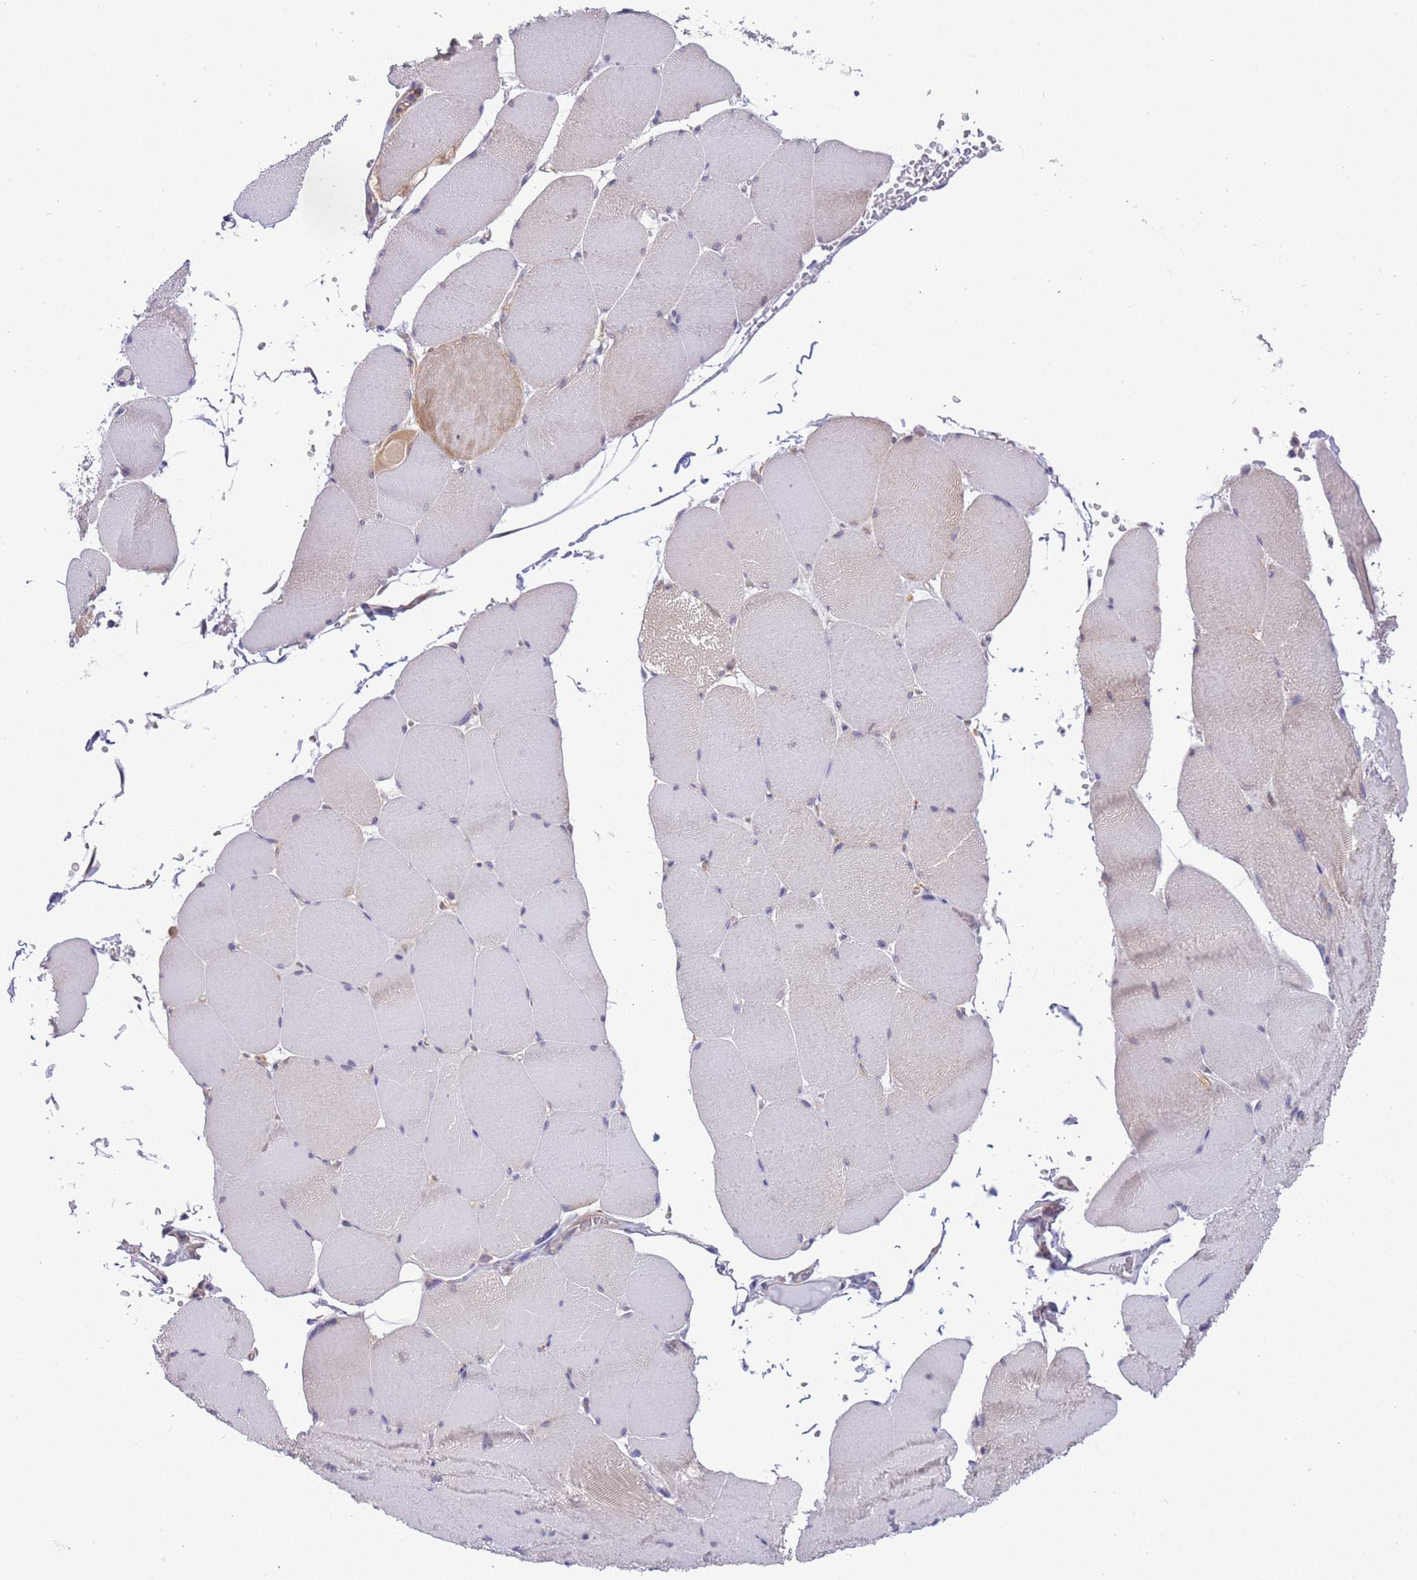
{"staining": {"intensity": "weak", "quantity": "<25%", "location": "cytoplasmic/membranous"}, "tissue": "skeletal muscle", "cell_type": "Myocytes", "image_type": "normal", "snomed": [{"axis": "morphology", "description": "Normal tissue, NOS"}, {"axis": "topography", "description": "Skeletal muscle"}, {"axis": "topography", "description": "Head-Neck"}], "caption": "This is a histopathology image of IHC staining of benign skeletal muscle, which shows no positivity in myocytes. (DAB immunohistochemistry visualized using brightfield microscopy, high magnification).", "gene": "STIP1", "patient": {"sex": "male", "age": 66}}